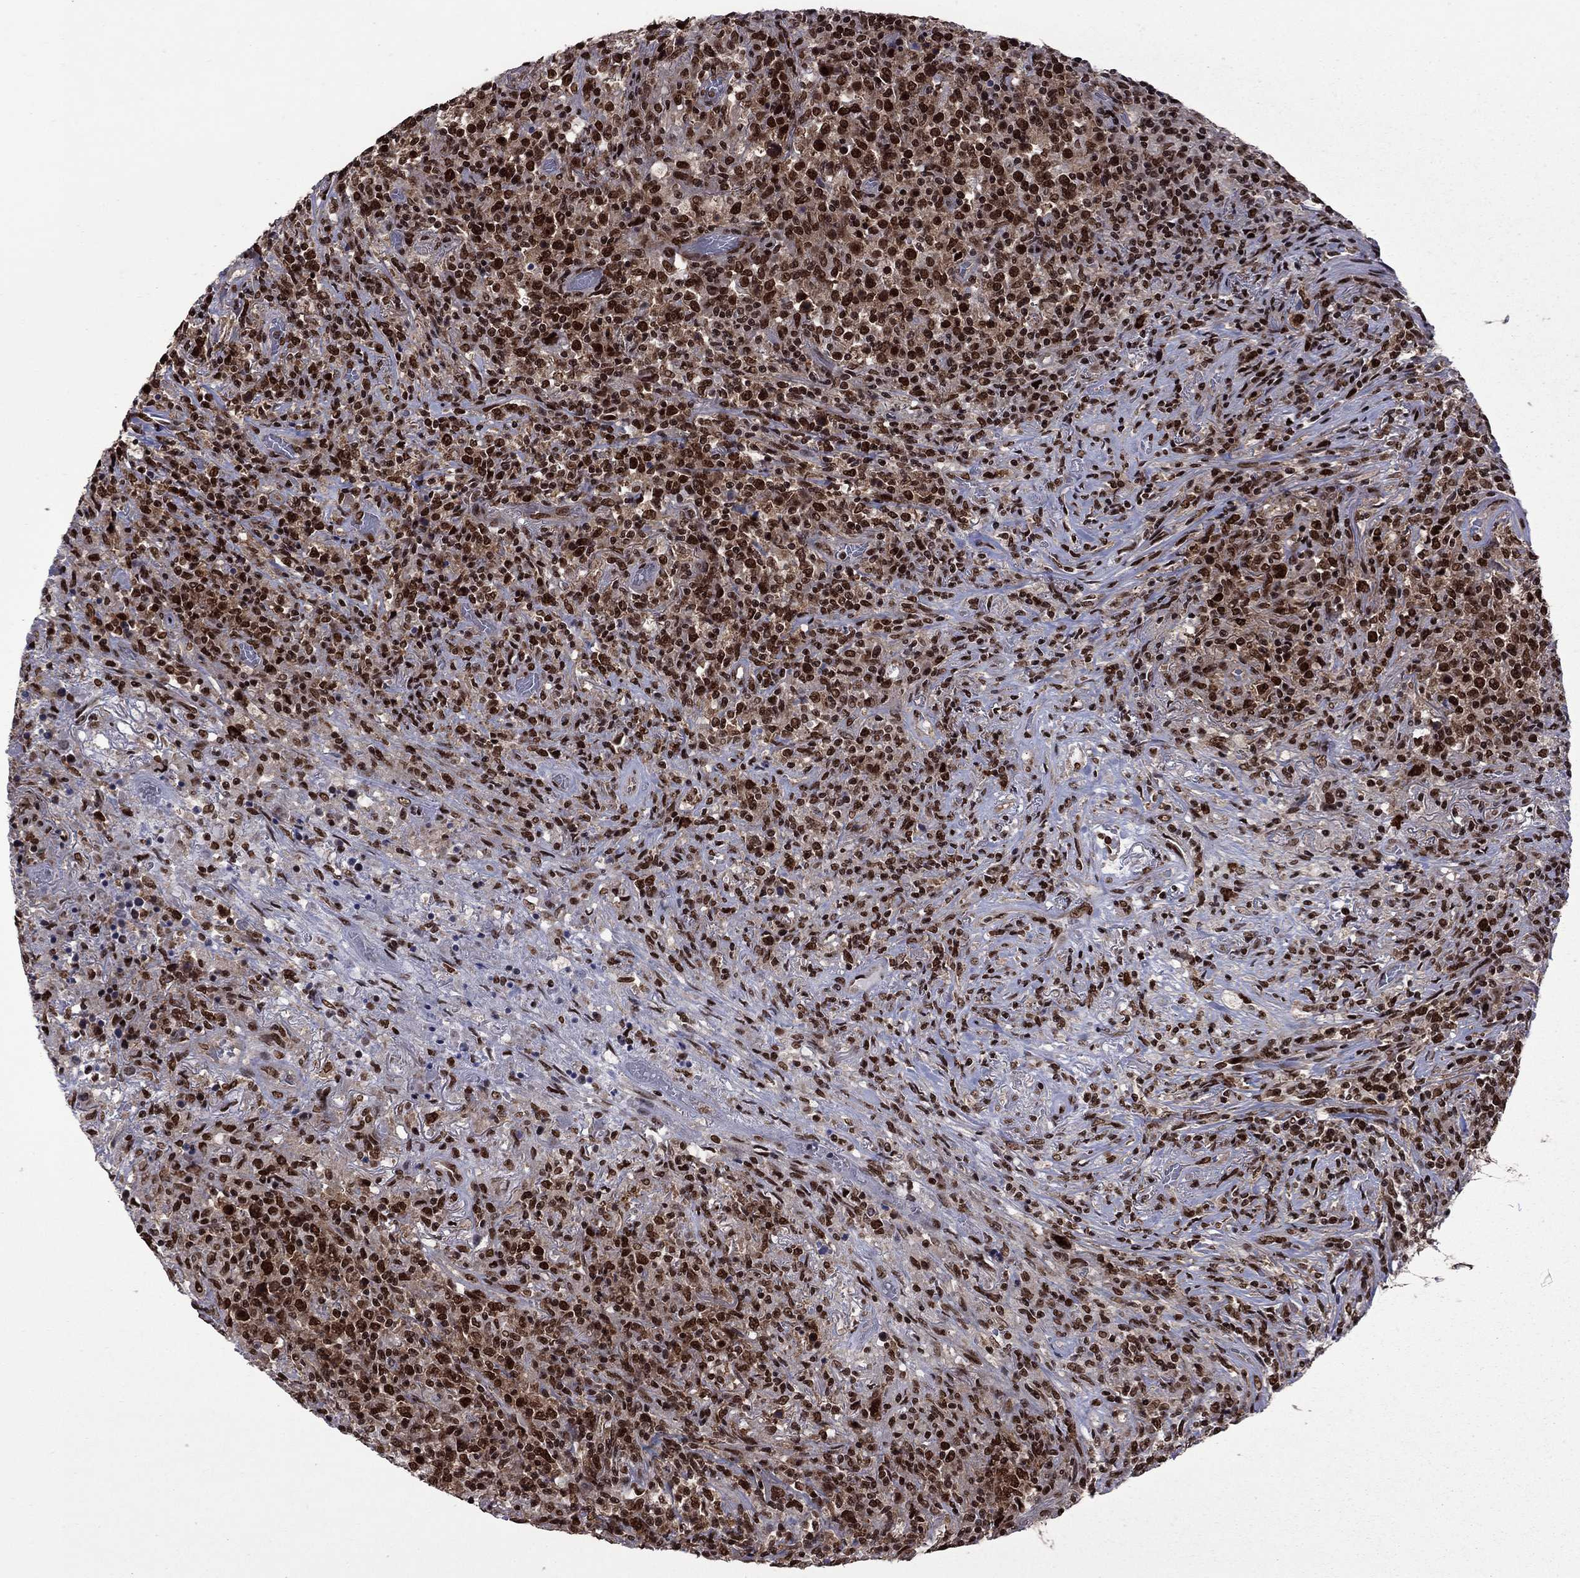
{"staining": {"intensity": "strong", "quantity": ">75%", "location": "nuclear"}, "tissue": "lymphoma", "cell_type": "Tumor cells", "image_type": "cancer", "snomed": [{"axis": "morphology", "description": "Malignant lymphoma, non-Hodgkin's type, High grade"}, {"axis": "topography", "description": "Lung"}], "caption": "There is high levels of strong nuclear positivity in tumor cells of high-grade malignant lymphoma, non-Hodgkin's type, as demonstrated by immunohistochemical staining (brown color).", "gene": "MED25", "patient": {"sex": "male", "age": 79}}